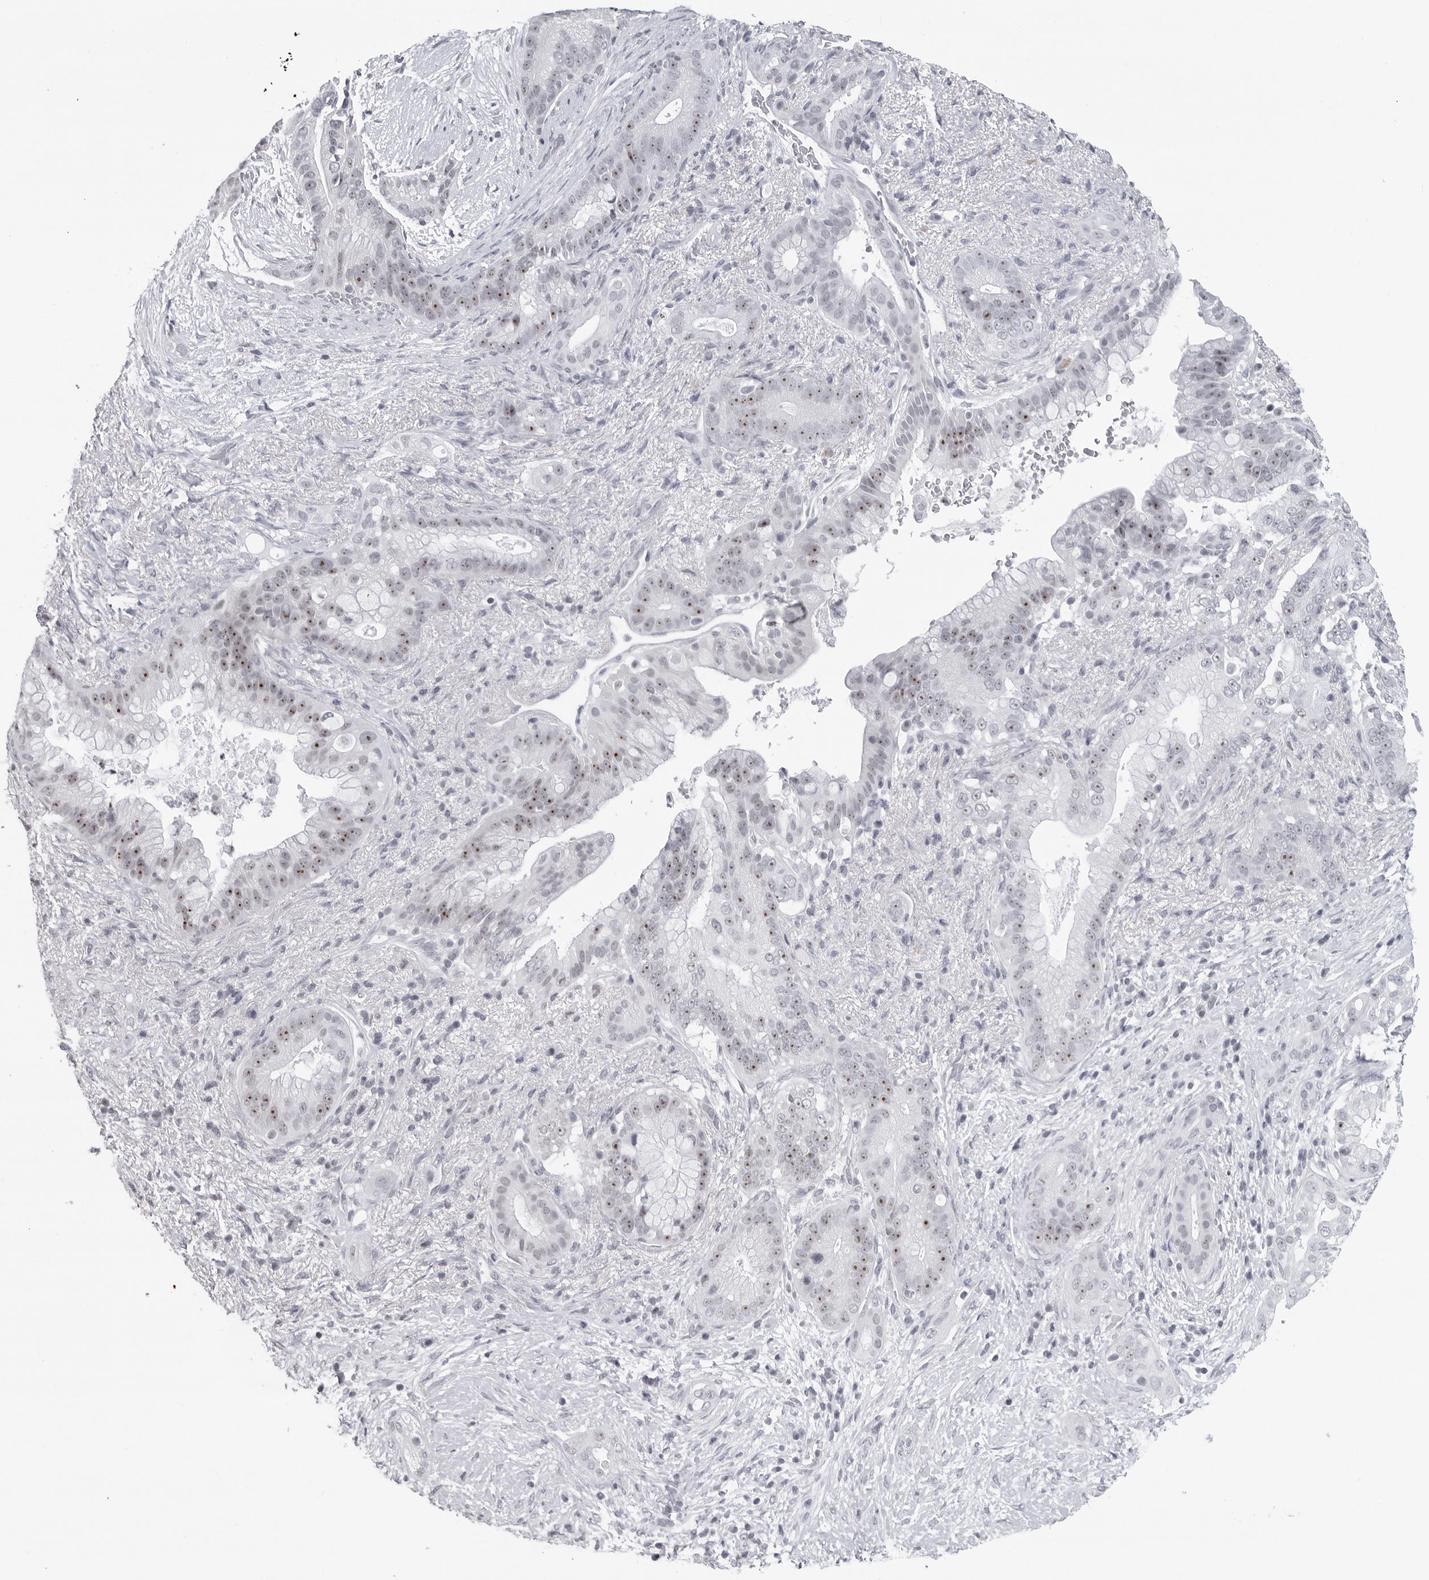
{"staining": {"intensity": "moderate", "quantity": "25%-75%", "location": "nuclear"}, "tissue": "pancreatic cancer", "cell_type": "Tumor cells", "image_type": "cancer", "snomed": [{"axis": "morphology", "description": "Adenocarcinoma, NOS"}, {"axis": "topography", "description": "Pancreas"}], "caption": "A histopathology image of pancreatic cancer stained for a protein reveals moderate nuclear brown staining in tumor cells.", "gene": "DDX54", "patient": {"sex": "male", "age": 53}}